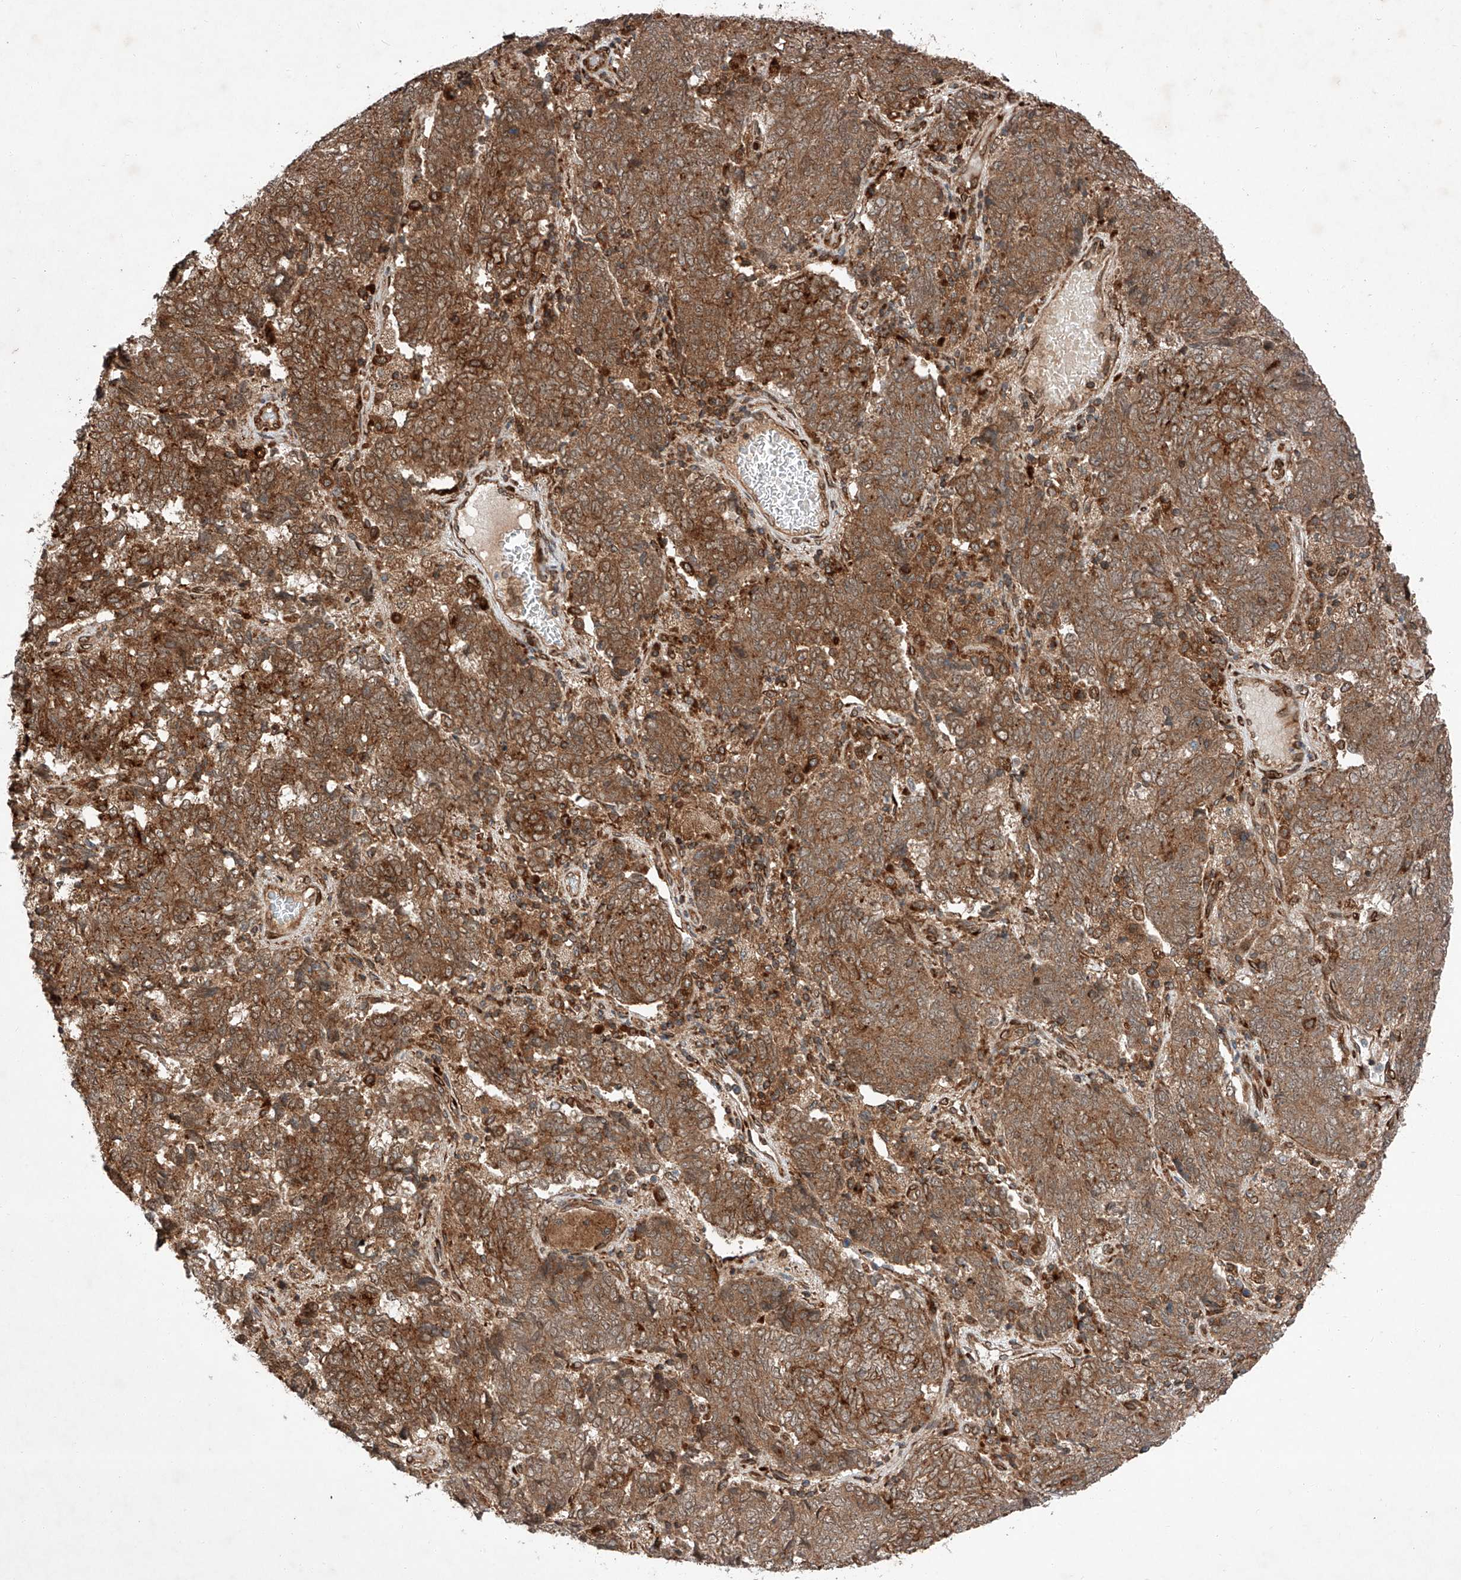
{"staining": {"intensity": "moderate", "quantity": ">75%", "location": "cytoplasmic/membranous"}, "tissue": "endometrial cancer", "cell_type": "Tumor cells", "image_type": "cancer", "snomed": [{"axis": "morphology", "description": "Adenocarcinoma, NOS"}, {"axis": "topography", "description": "Endometrium"}], "caption": "An image of endometrial cancer stained for a protein shows moderate cytoplasmic/membranous brown staining in tumor cells. (Brightfield microscopy of DAB IHC at high magnification).", "gene": "ZFP28", "patient": {"sex": "female", "age": 80}}